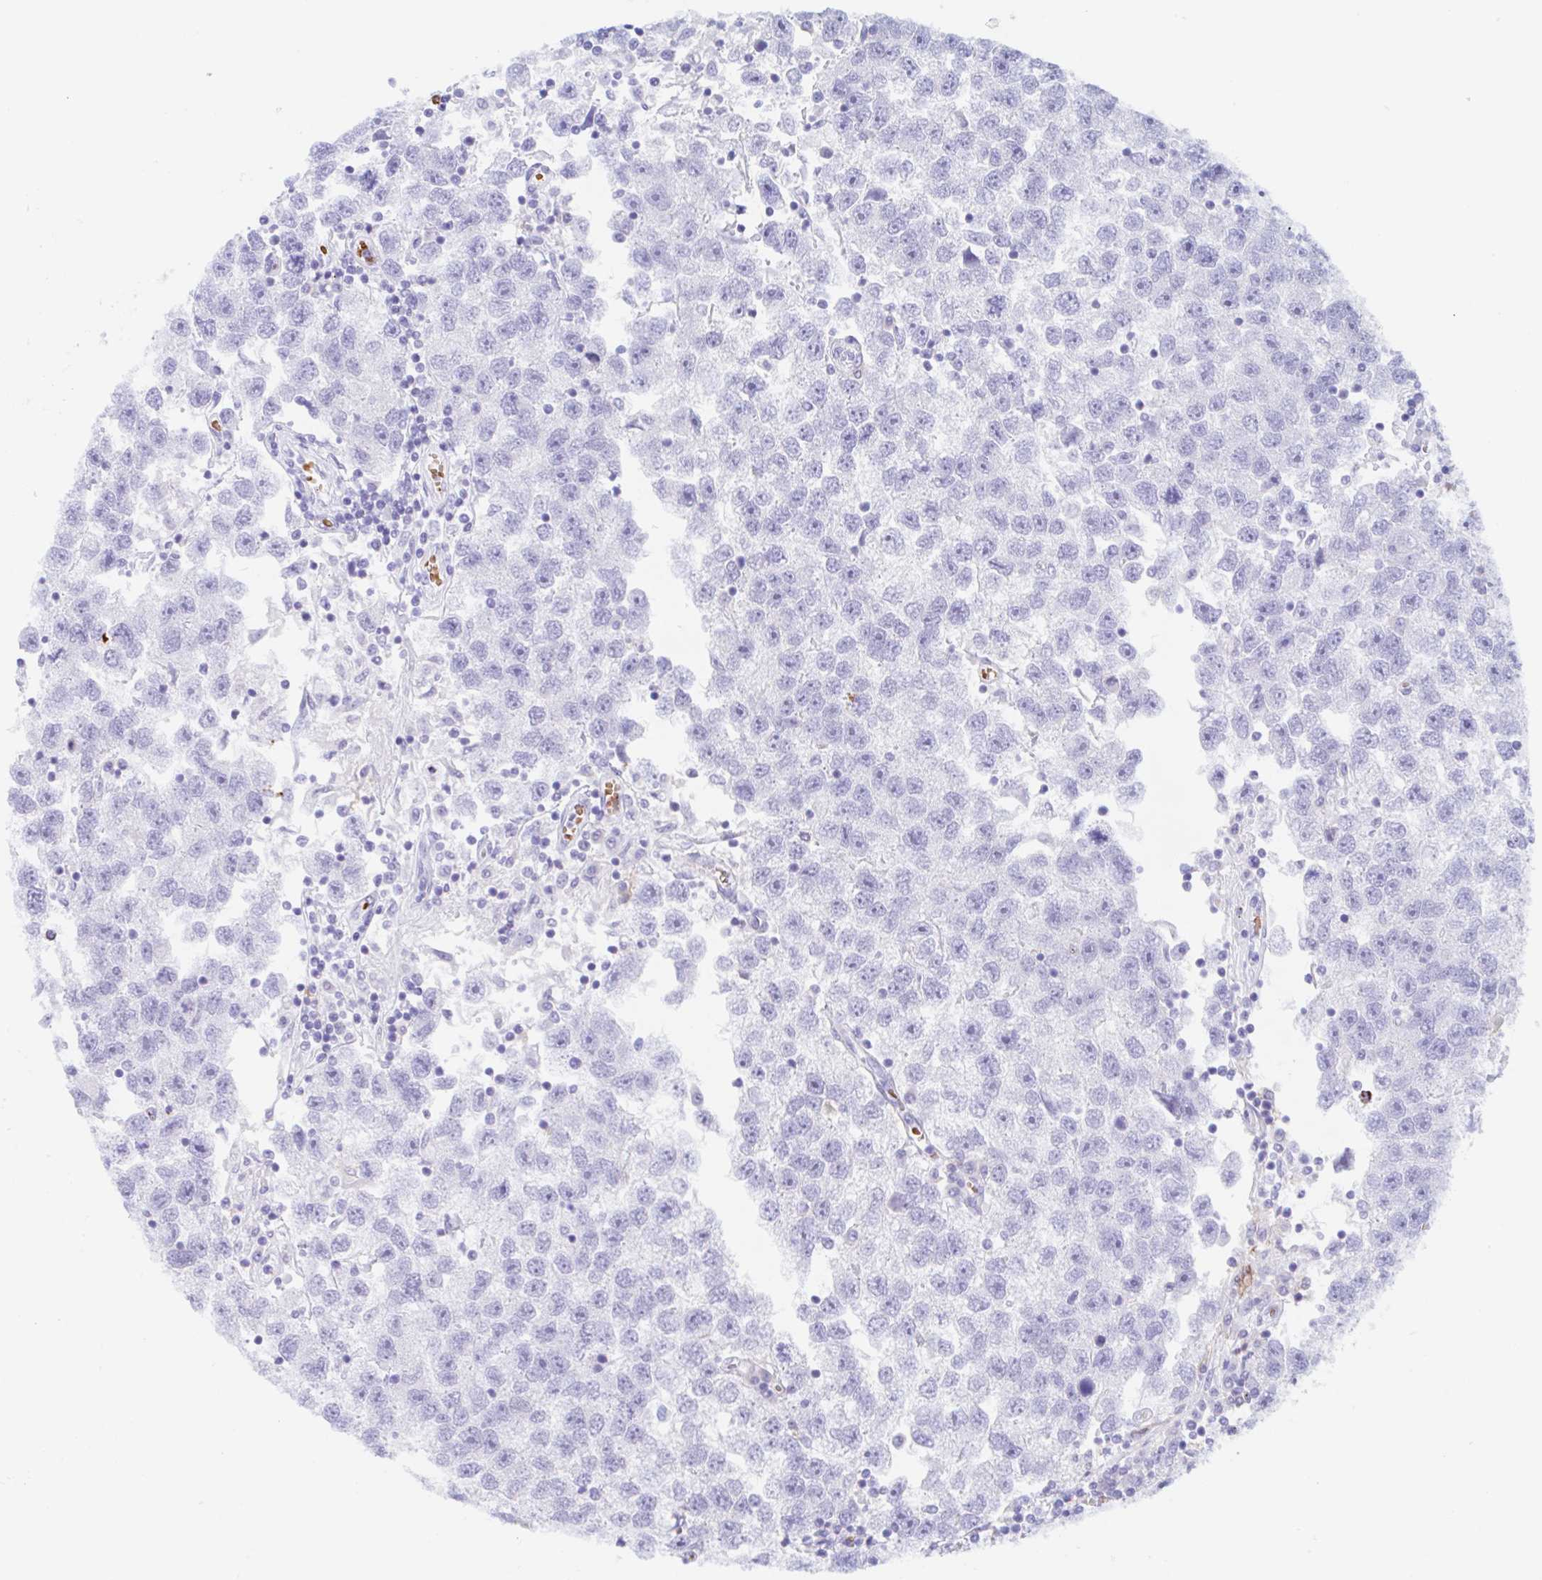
{"staining": {"intensity": "negative", "quantity": "none", "location": "none"}, "tissue": "testis cancer", "cell_type": "Tumor cells", "image_type": "cancer", "snomed": [{"axis": "morphology", "description": "Seminoma, NOS"}, {"axis": "topography", "description": "Testis"}], "caption": "Immunohistochemistry (IHC) image of neoplastic tissue: human testis seminoma stained with DAB demonstrates no significant protein staining in tumor cells. (Brightfield microscopy of DAB immunohistochemistry at high magnification).", "gene": "ANKRD9", "patient": {"sex": "male", "age": 26}}